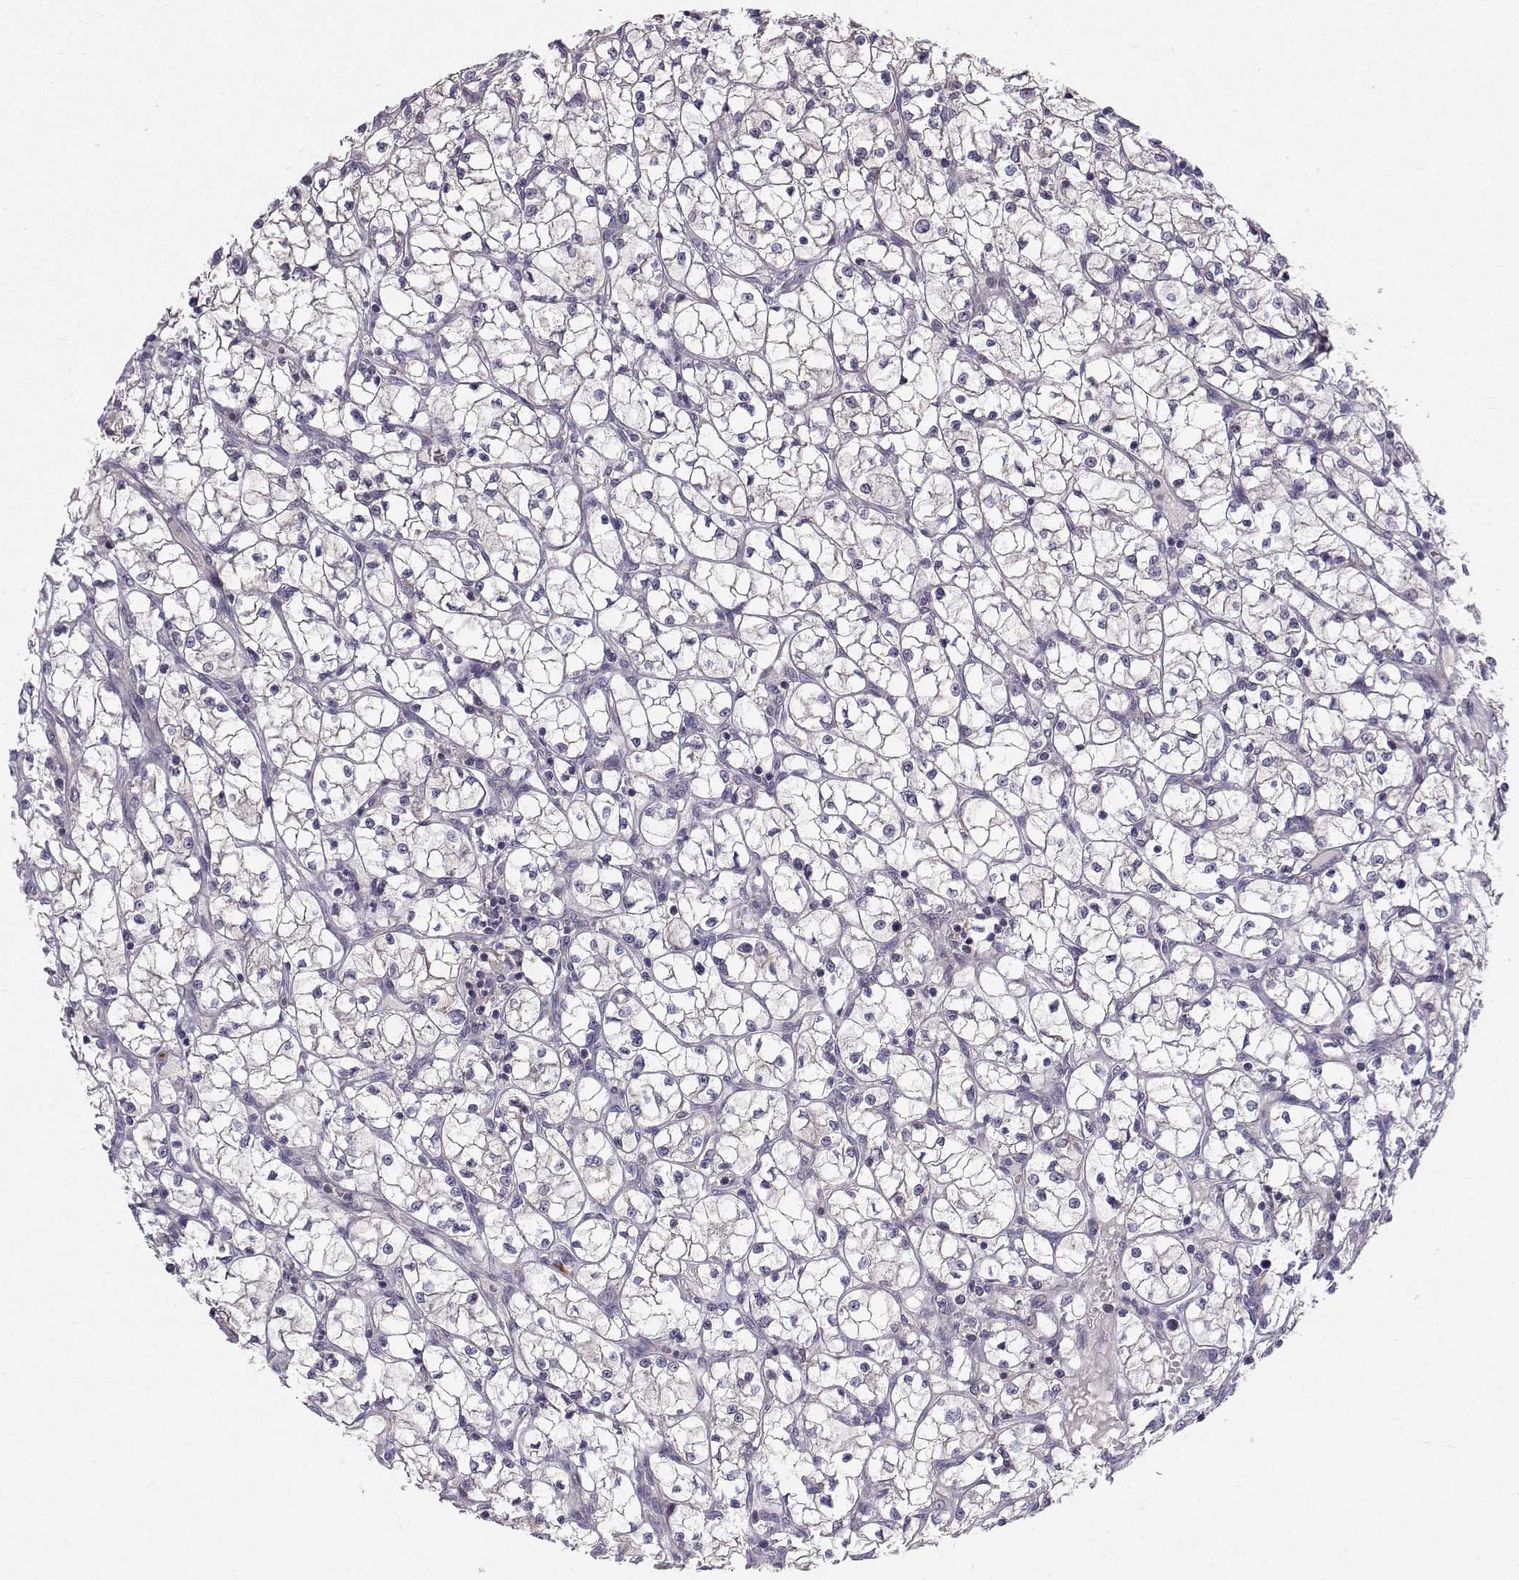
{"staining": {"intensity": "negative", "quantity": "none", "location": "none"}, "tissue": "renal cancer", "cell_type": "Tumor cells", "image_type": "cancer", "snomed": [{"axis": "morphology", "description": "Adenocarcinoma, NOS"}, {"axis": "topography", "description": "Kidney"}], "caption": "DAB immunohistochemical staining of renal cancer displays no significant positivity in tumor cells.", "gene": "PEX5L", "patient": {"sex": "female", "age": 64}}